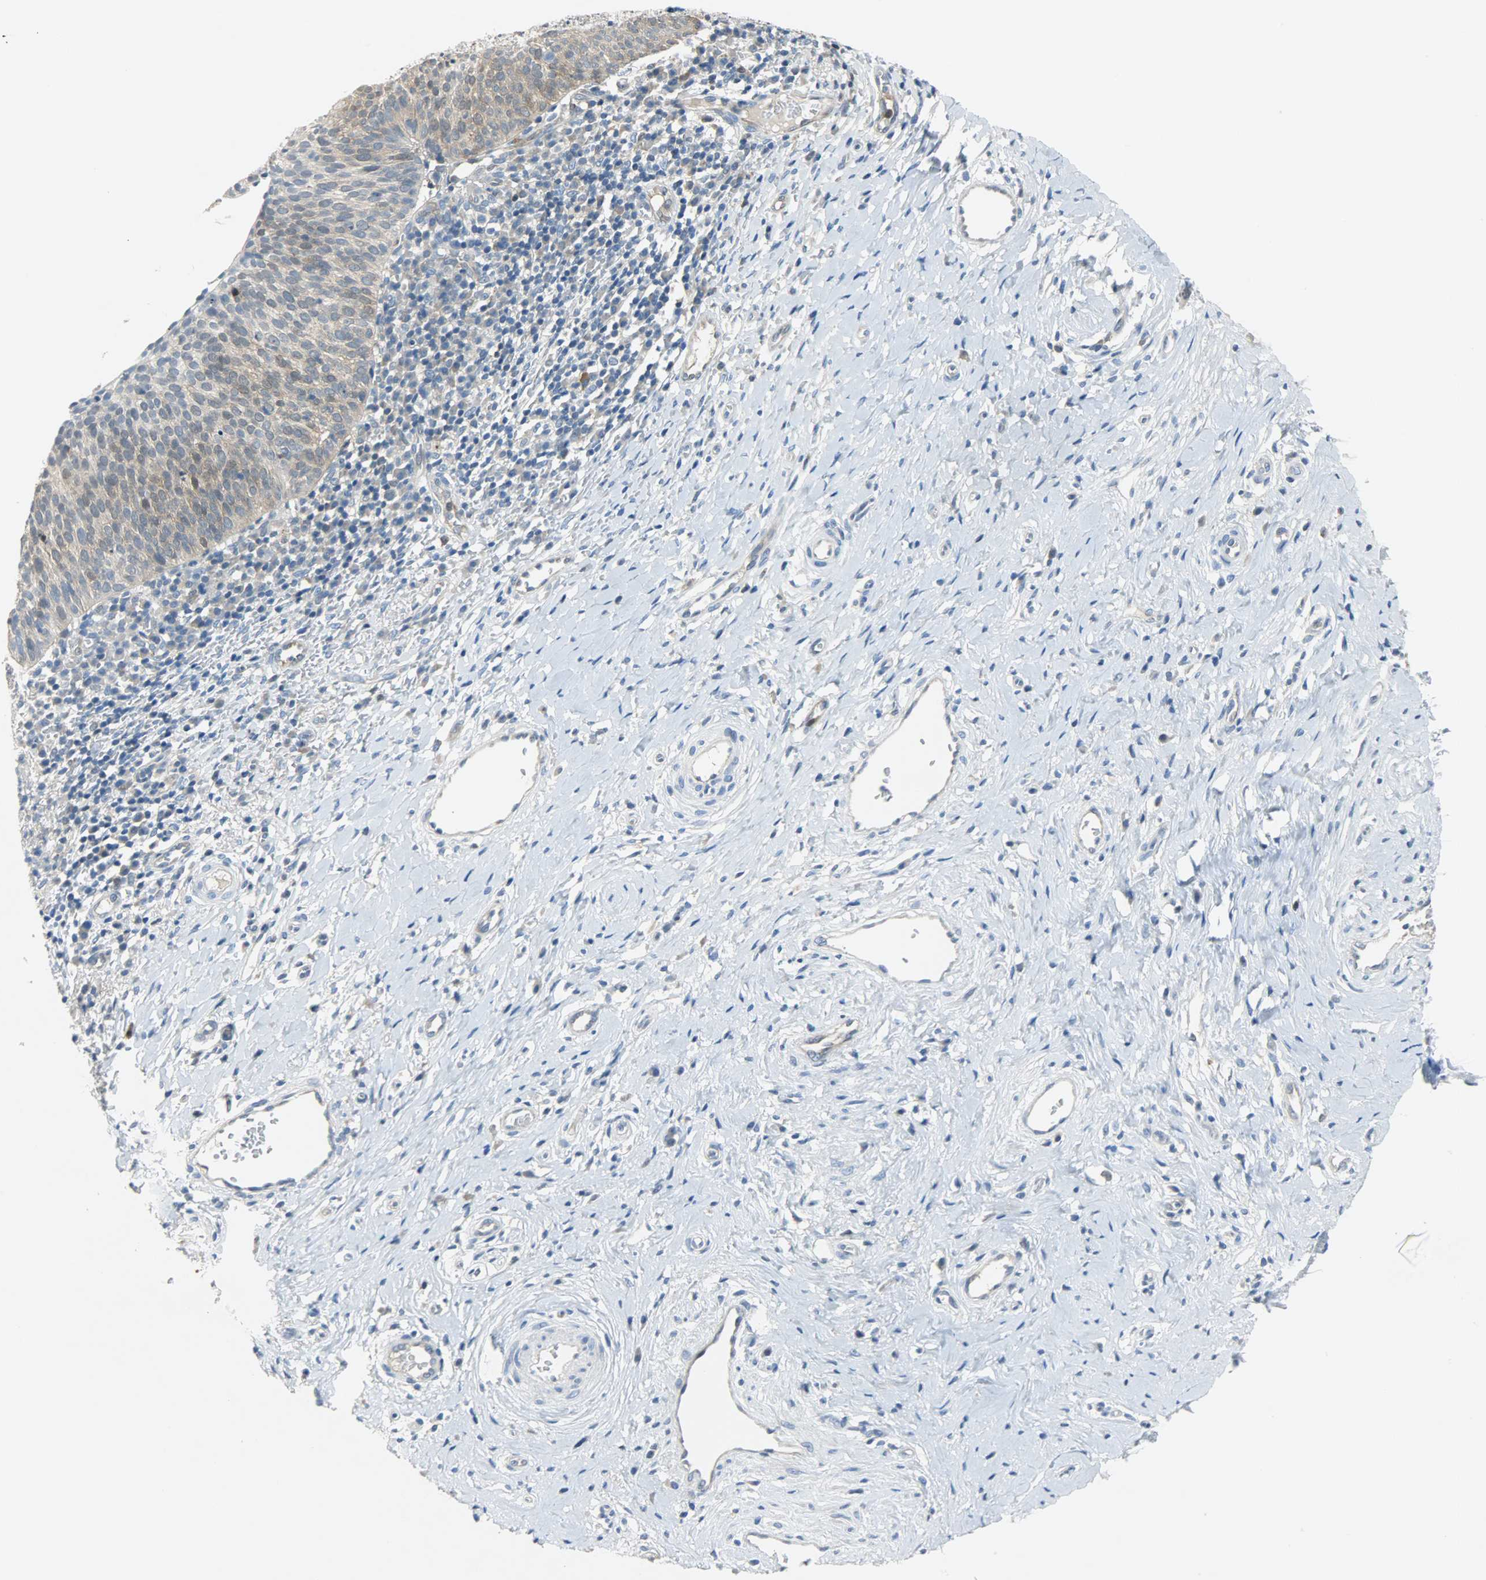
{"staining": {"intensity": "weak", "quantity": "<25%", "location": "cytoplasmic/membranous,nuclear"}, "tissue": "cervical cancer", "cell_type": "Tumor cells", "image_type": "cancer", "snomed": [{"axis": "morphology", "description": "Normal tissue, NOS"}, {"axis": "morphology", "description": "Squamous cell carcinoma, NOS"}, {"axis": "topography", "description": "Cervix"}], "caption": "An immunohistochemistry micrograph of cervical cancer is shown. There is no staining in tumor cells of cervical cancer.", "gene": "EIF4EBP1", "patient": {"sex": "female", "age": 39}}